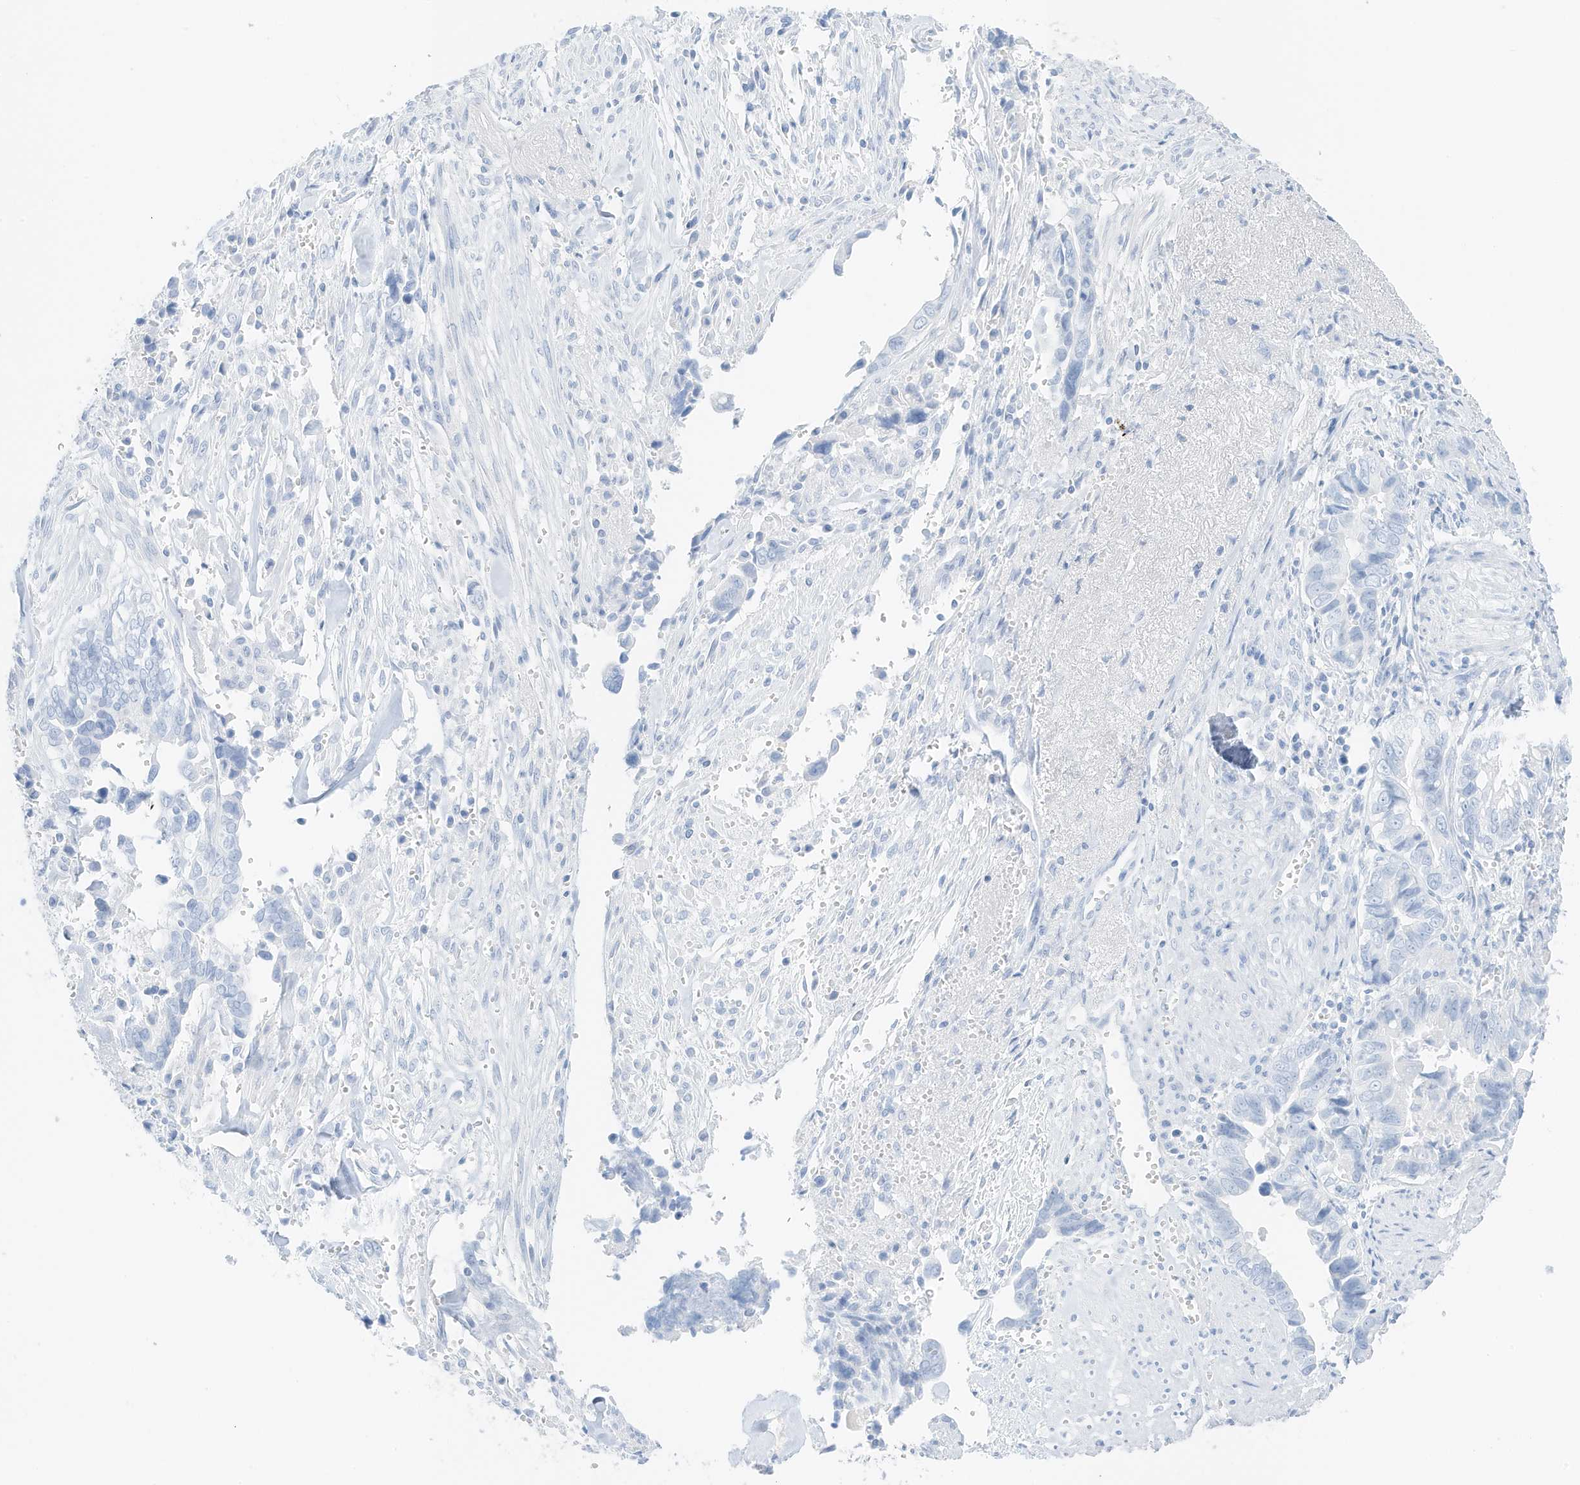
{"staining": {"intensity": "negative", "quantity": "none", "location": "none"}, "tissue": "liver cancer", "cell_type": "Tumor cells", "image_type": "cancer", "snomed": [{"axis": "morphology", "description": "Cholangiocarcinoma"}, {"axis": "topography", "description": "Liver"}], "caption": "An immunohistochemistry histopathology image of liver cholangiocarcinoma is shown. There is no staining in tumor cells of liver cholangiocarcinoma. (Stains: DAB immunohistochemistry (IHC) with hematoxylin counter stain, Microscopy: brightfield microscopy at high magnification).", "gene": "SLC22A13", "patient": {"sex": "female", "age": 79}}